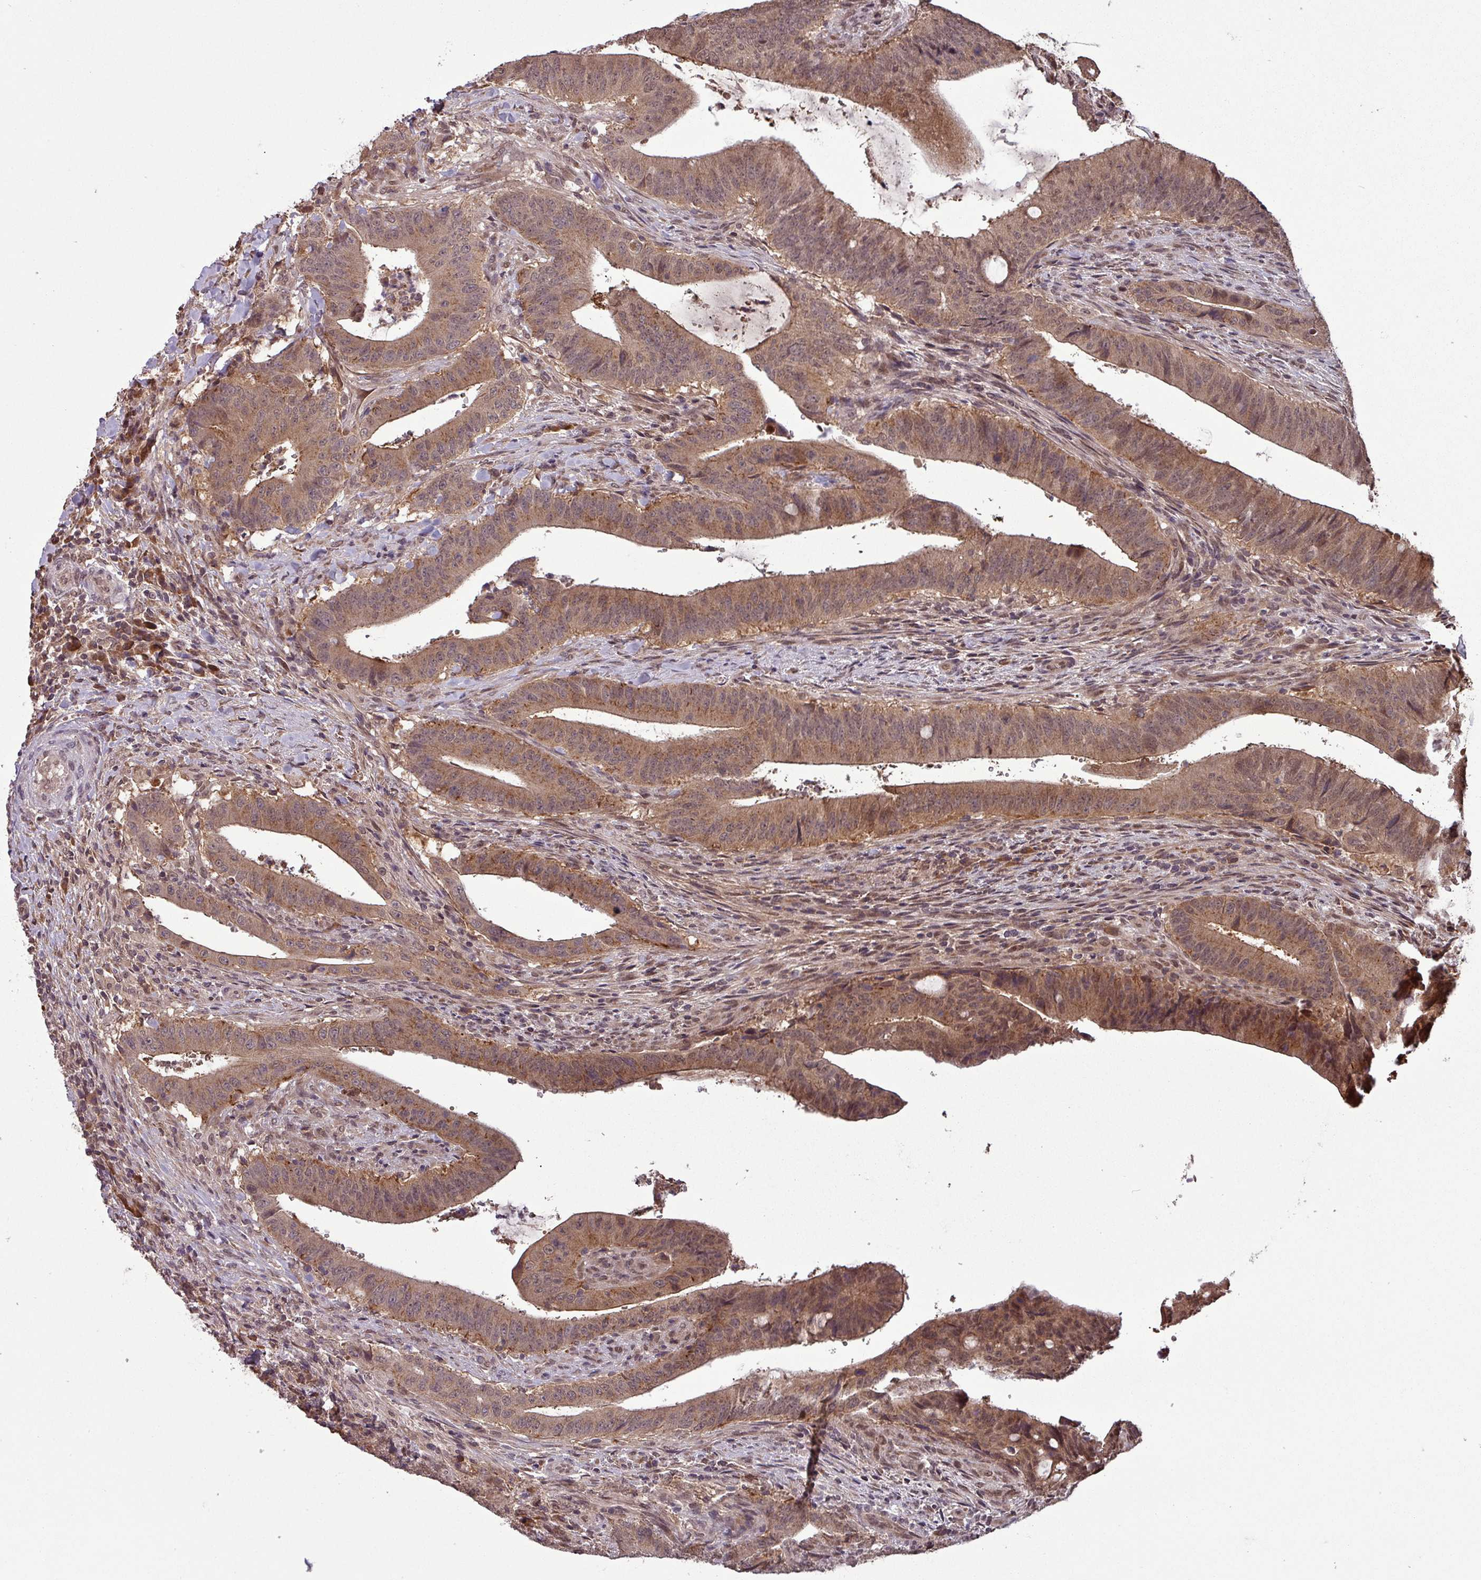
{"staining": {"intensity": "moderate", "quantity": ">75%", "location": "cytoplasmic/membranous,nuclear"}, "tissue": "colorectal cancer", "cell_type": "Tumor cells", "image_type": "cancer", "snomed": [{"axis": "morphology", "description": "Adenocarcinoma, NOS"}, {"axis": "topography", "description": "Colon"}], "caption": "Immunohistochemistry (IHC) photomicrograph of neoplastic tissue: human colorectal adenocarcinoma stained using immunohistochemistry reveals medium levels of moderate protein expression localized specifically in the cytoplasmic/membranous and nuclear of tumor cells, appearing as a cytoplasmic/membranous and nuclear brown color.", "gene": "NOB1", "patient": {"sex": "female", "age": 43}}